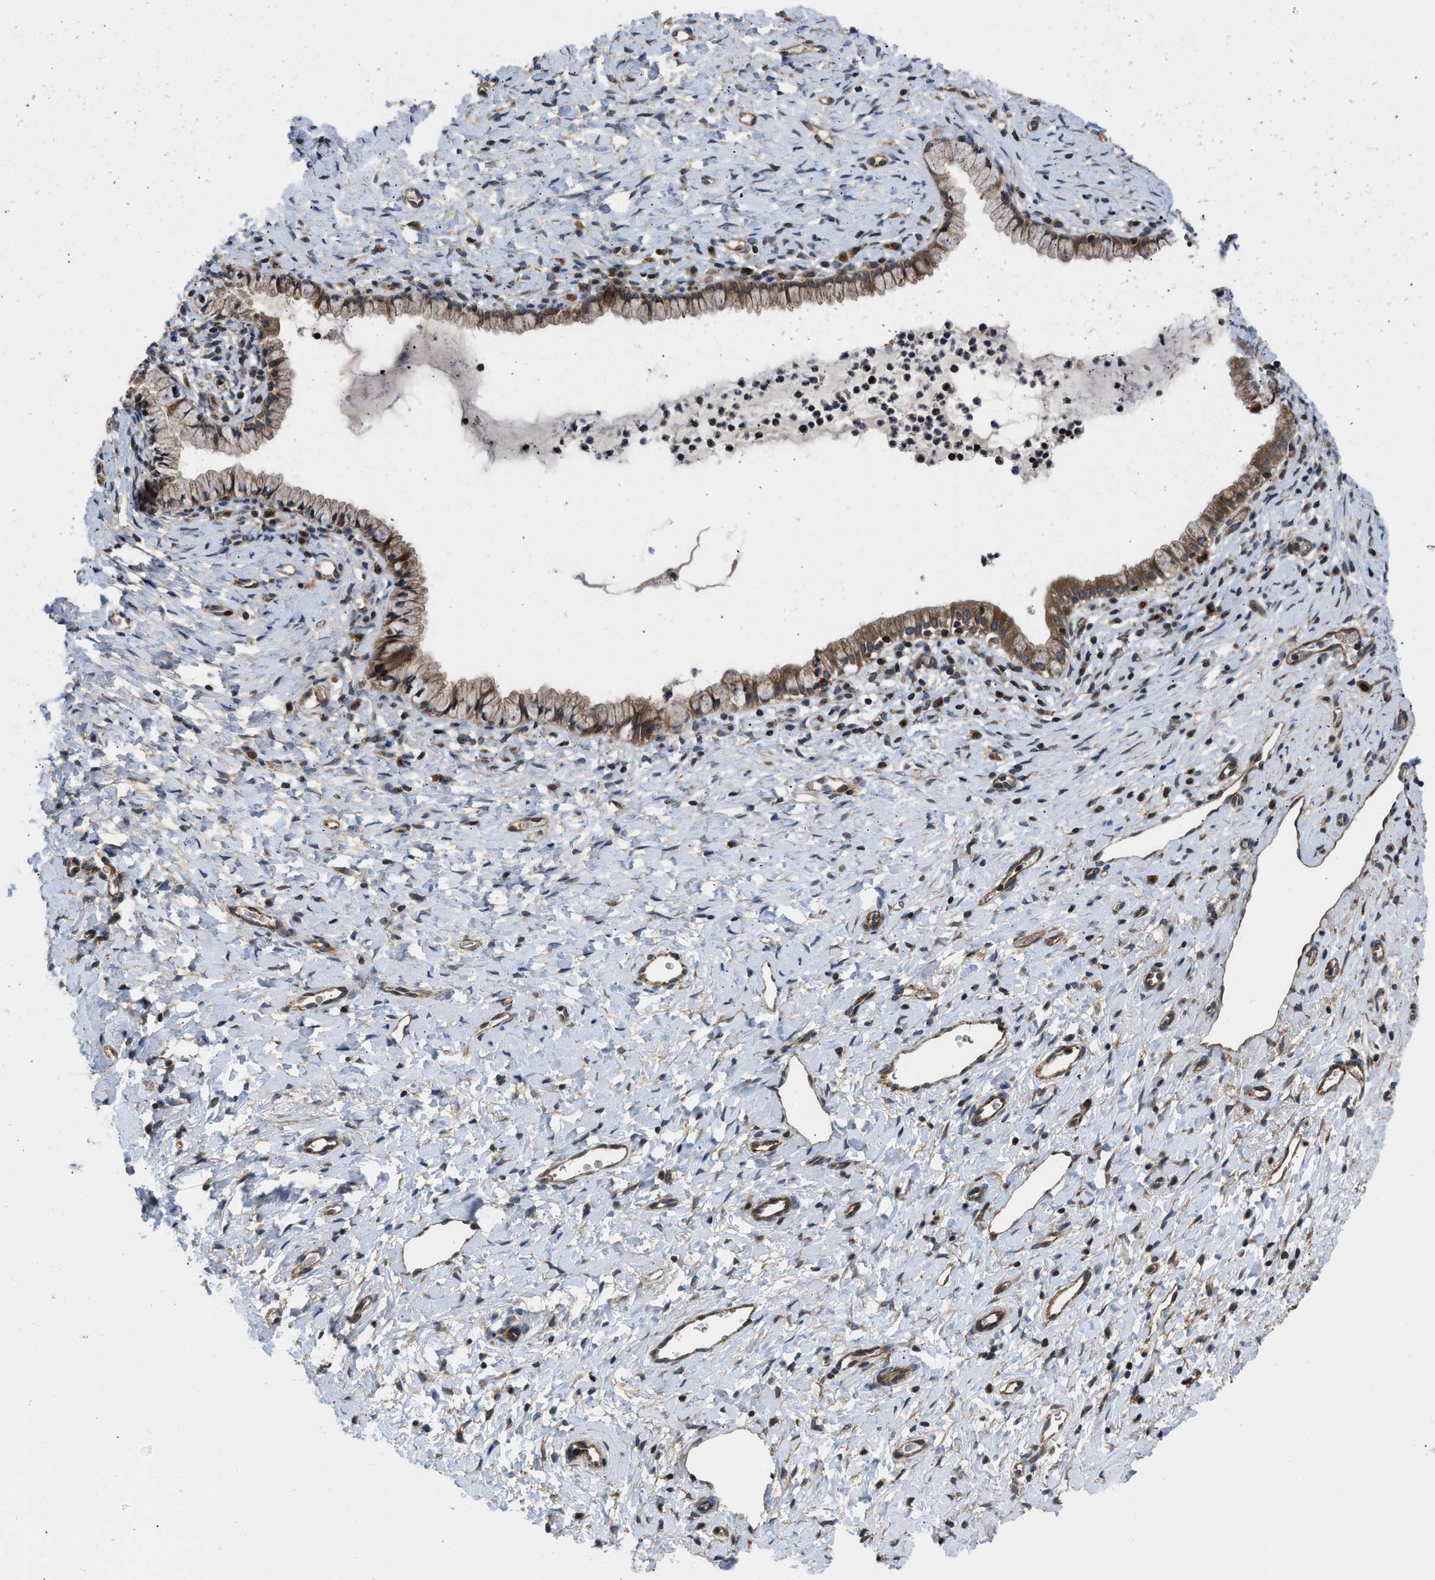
{"staining": {"intensity": "moderate", "quantity": ">75%", "location": "cytoplasmic/membranous"}, "tissue": "cervix", "cell_type": "Glandular cells", "image_type": "normal", "snomed": [{"axis": "morphology", "description": "Normal tissue, NOS"}, {"axis": "topography", "description": "Cervix"}], "caption": "The image displays immunohistochemical staining of unremarkable cervix. There is moderate cytoplasmic/membranous positivity is appreciated in approximately >75% of glandular cells.", "gene": "GPATCH2L", "patient": {"sex": "female", "age": 72}}